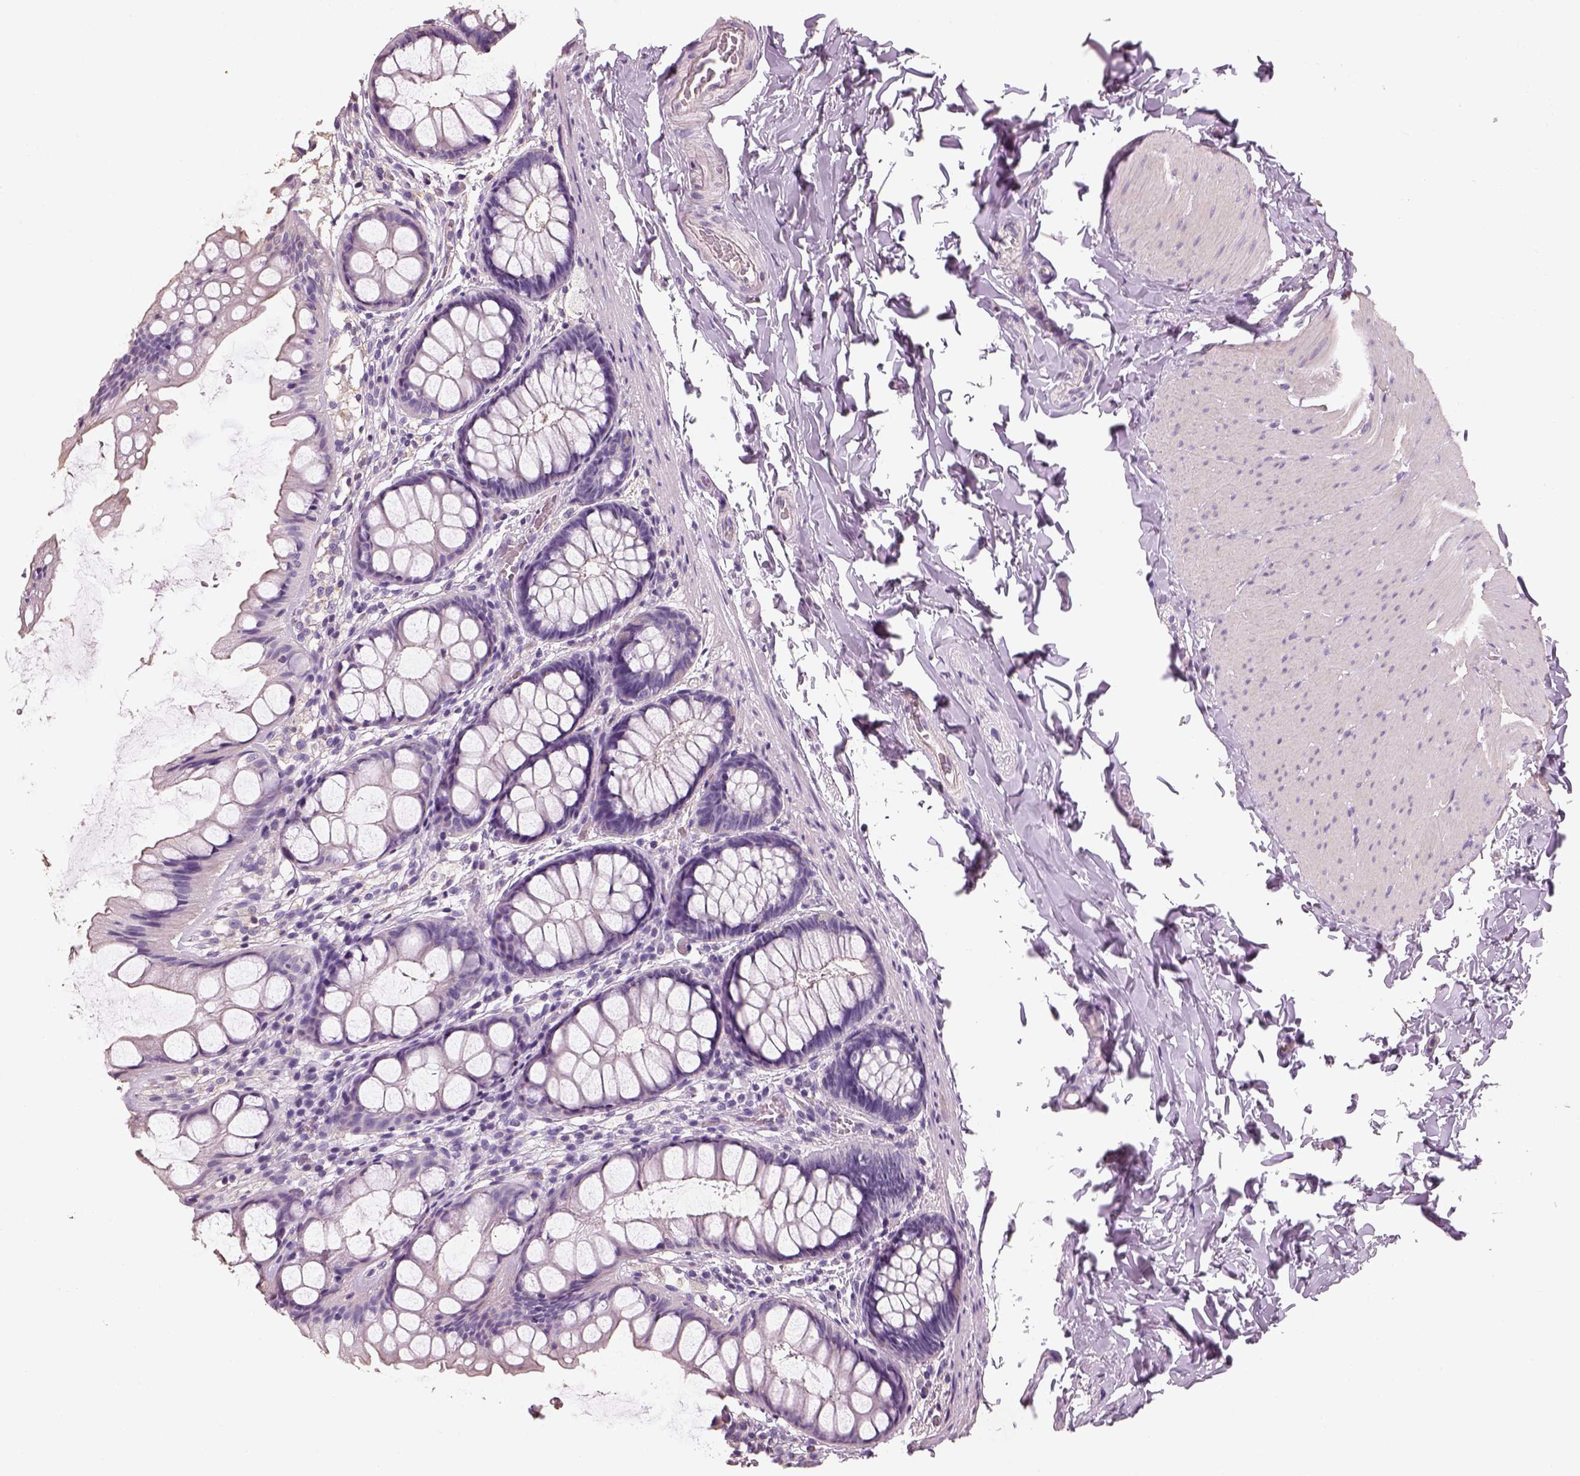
{"staining": {"intensity": "negative", "quantity": "none", "location": "none"}, "tissue": "colon", "cell_type": "Endothelial cells", "image_type": "normal", "snomed": [{"axis": "morphology", "description": "Normal tissue, NOS"}, {"axis": "topography", "description": "Colon"}], "caption": "Immunohistochemistry histopathology image of benign colon stained for a protein (brown), which reveals no positivity in endothelial cells.", "gene": "OTUD6A", "patient": {"sex": "male", "age": 47}}